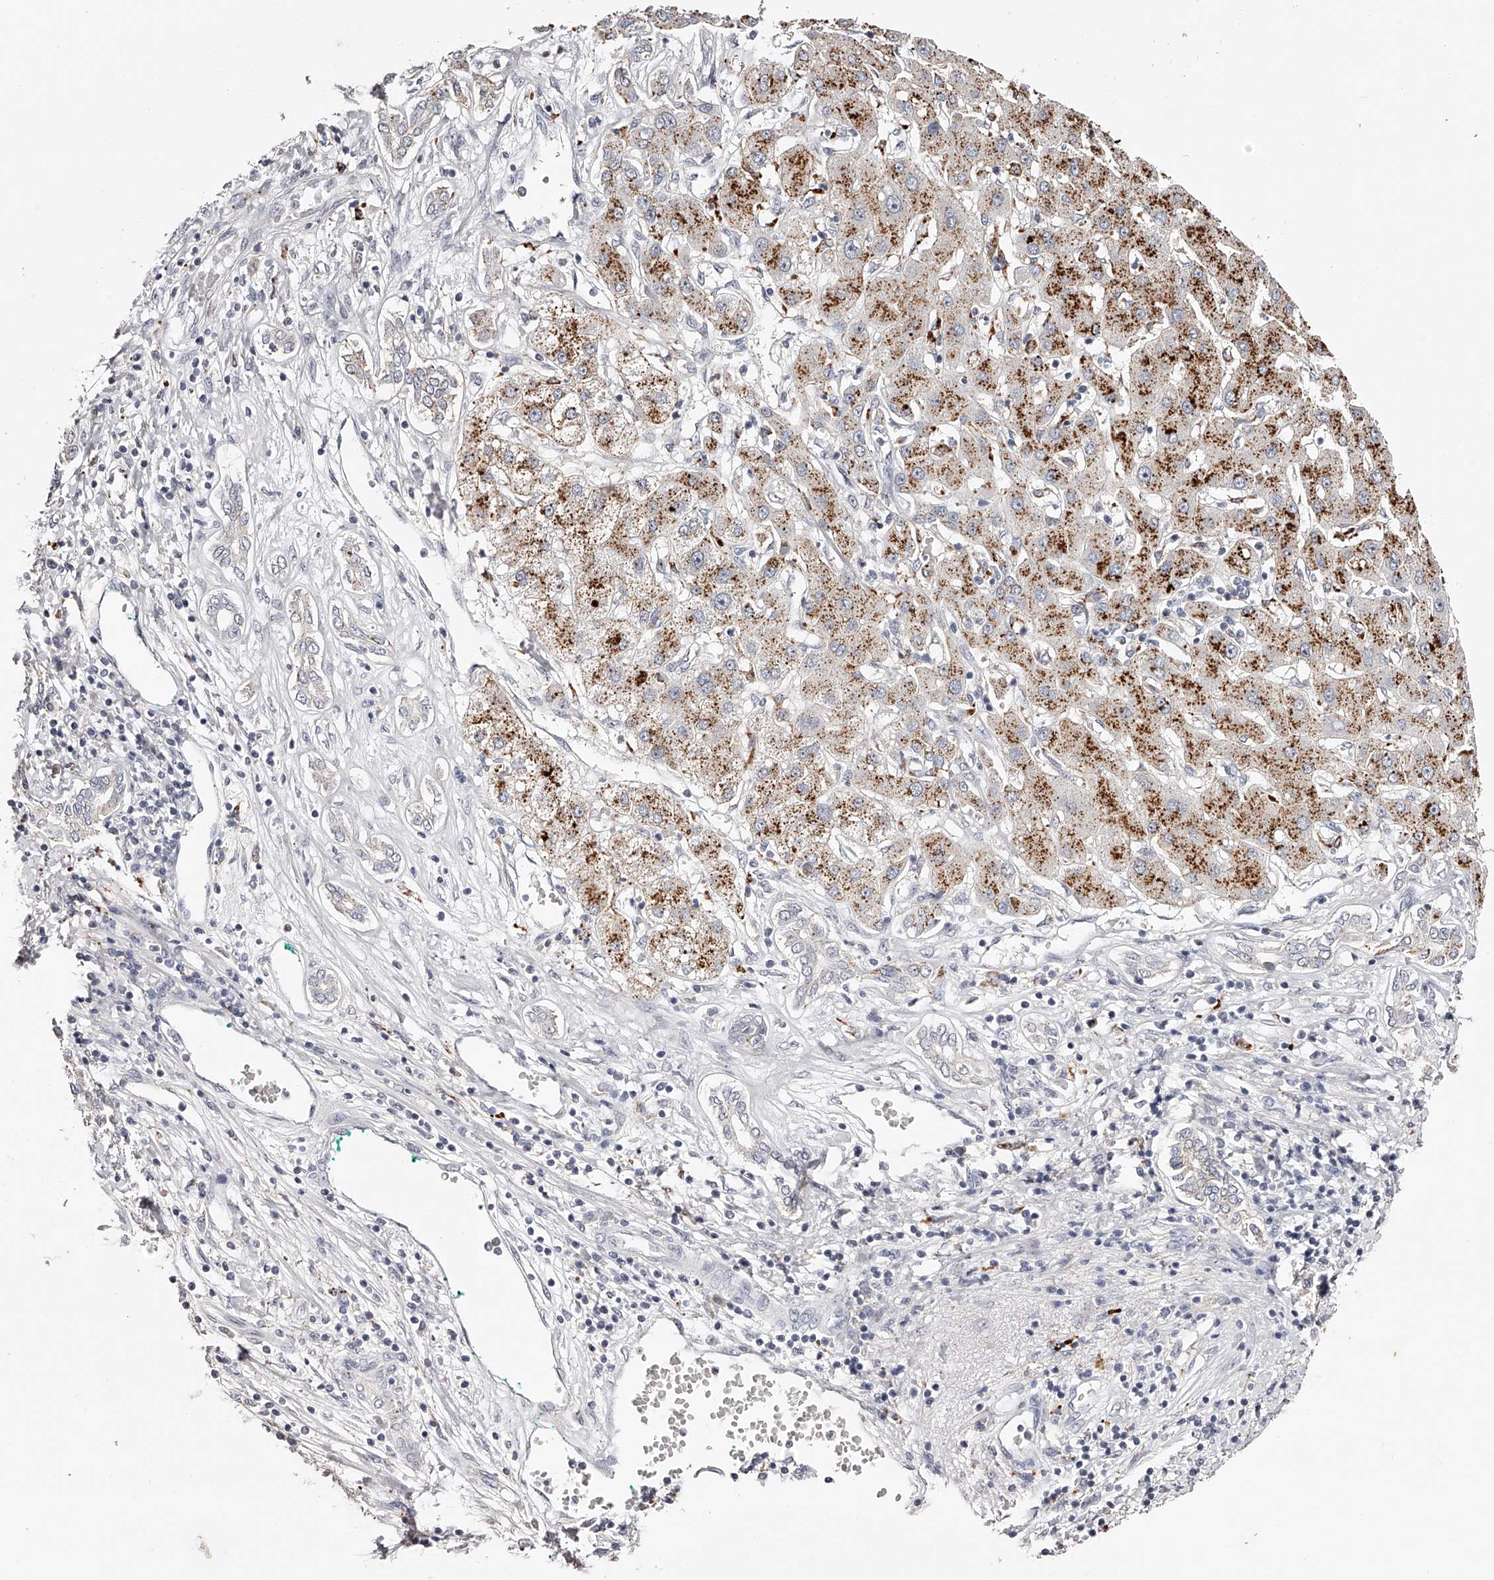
{"staining": {"intensity": "moderate", "quantity": "25%-75%", "location": "cytoplasmic/membranous"}, "tissue": "liver cancer", "cell_type": "Tumor cells", "image_type": "cancer", "snomed": [{"axis": "morphology", "description": "Carcinoma, Hepatocellular, NOS"}, {"axis": "topography", "description": "Liver"}], "caption": "Liver cancer (hepatocellular carcinoma) stained with a protein marker shows moderate staining in tumor cells.", "gene": "SLC35D3", "patient": {"sex": "male", "age": 65}}